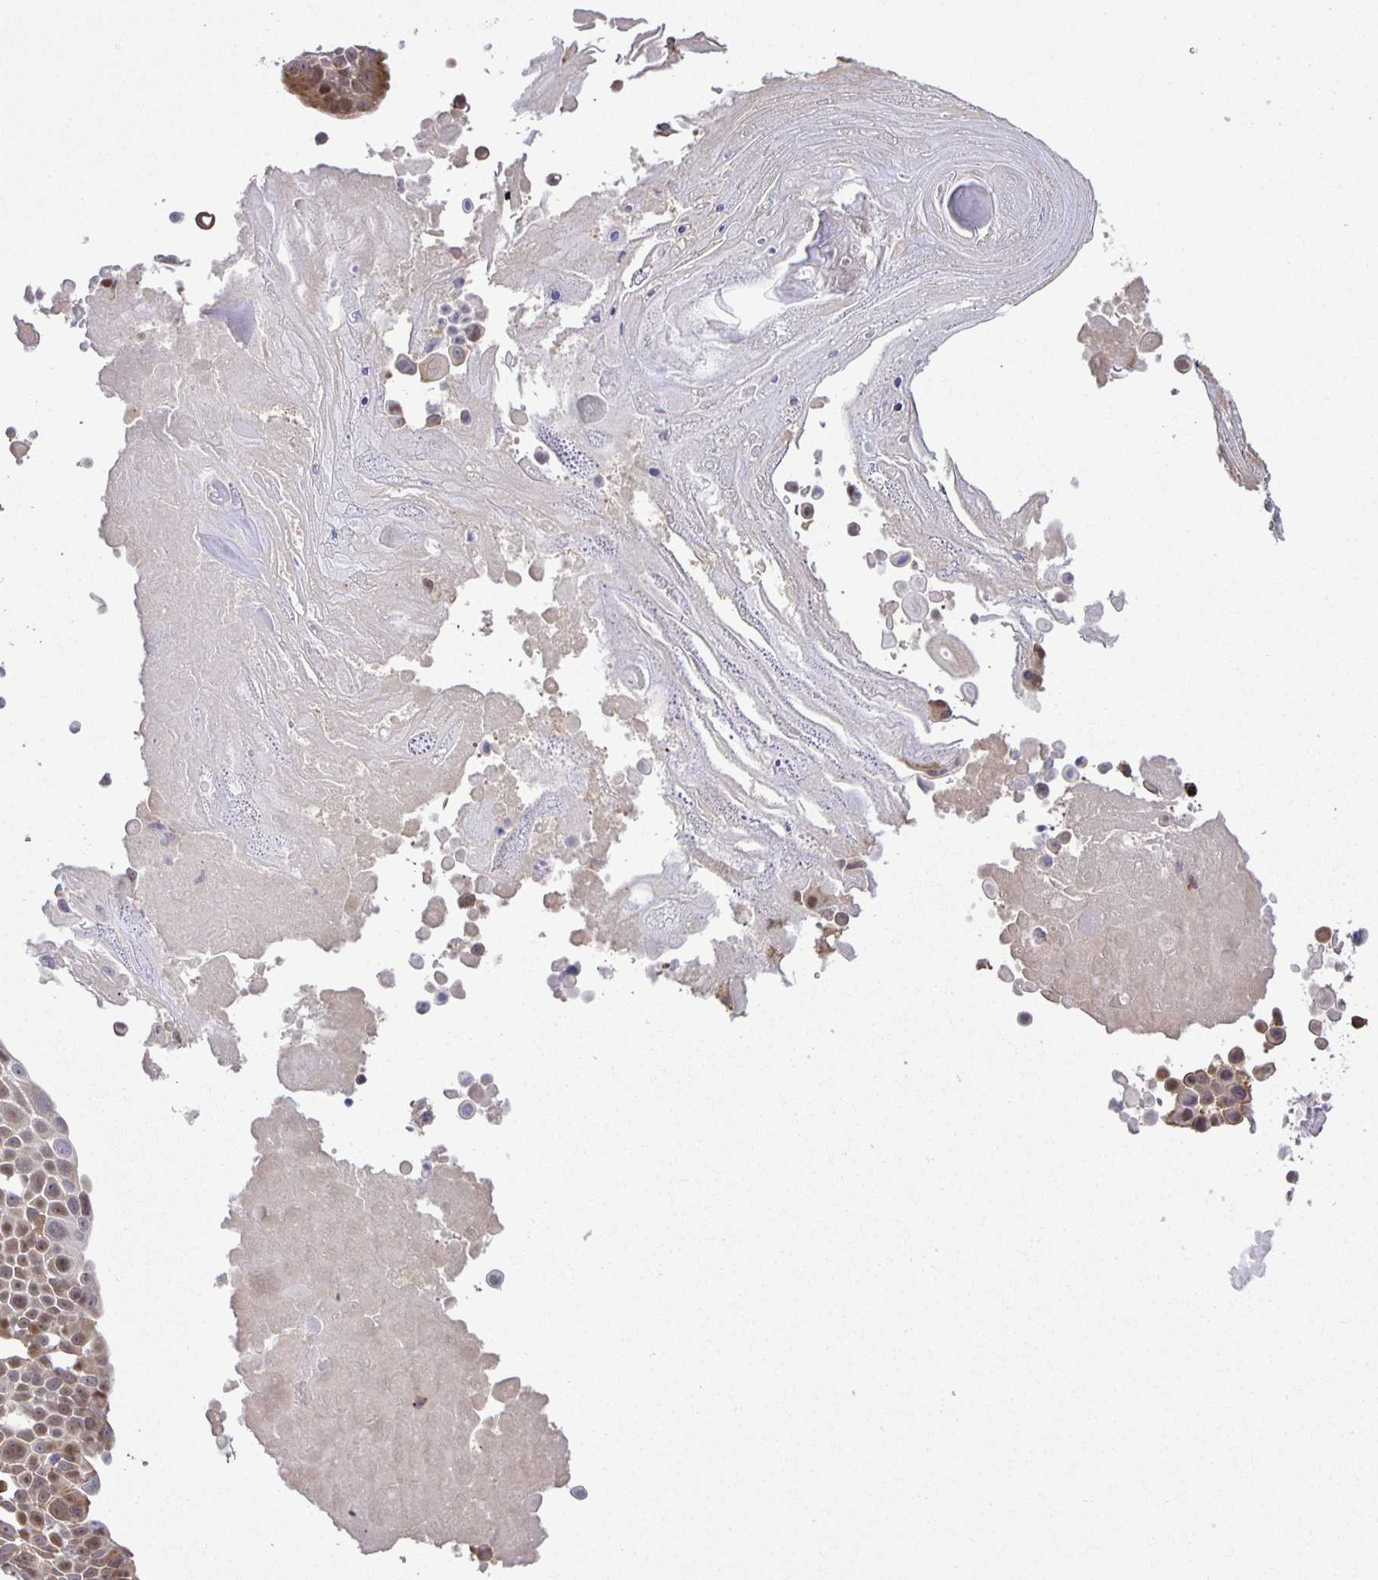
{"staining": {"intensity": "weak", "quantity": "25%-75%", "location": "nuclear"}, "tissue": "lung cancer", "cell_type": "Tumor cells", "image_type": "cancer", "snomed": [{"axis": "morphology", "description": "Squamous cell carcinoma, NOS"}, {"axis": "morphology", "description": "Squamous cell carcinoma, metastatic, NOS"}, {"axis": "topography", "description": "Lymph node"}, {"axis": "topography", "description": "Lung"}], "caption": "Protein analysis of lung cancer tissue exhibits weak nuclear positivity in about 25%-75% of tumor cells.", "gene": "MAPK12", "patient": {"sex": "female", "age": 62}}